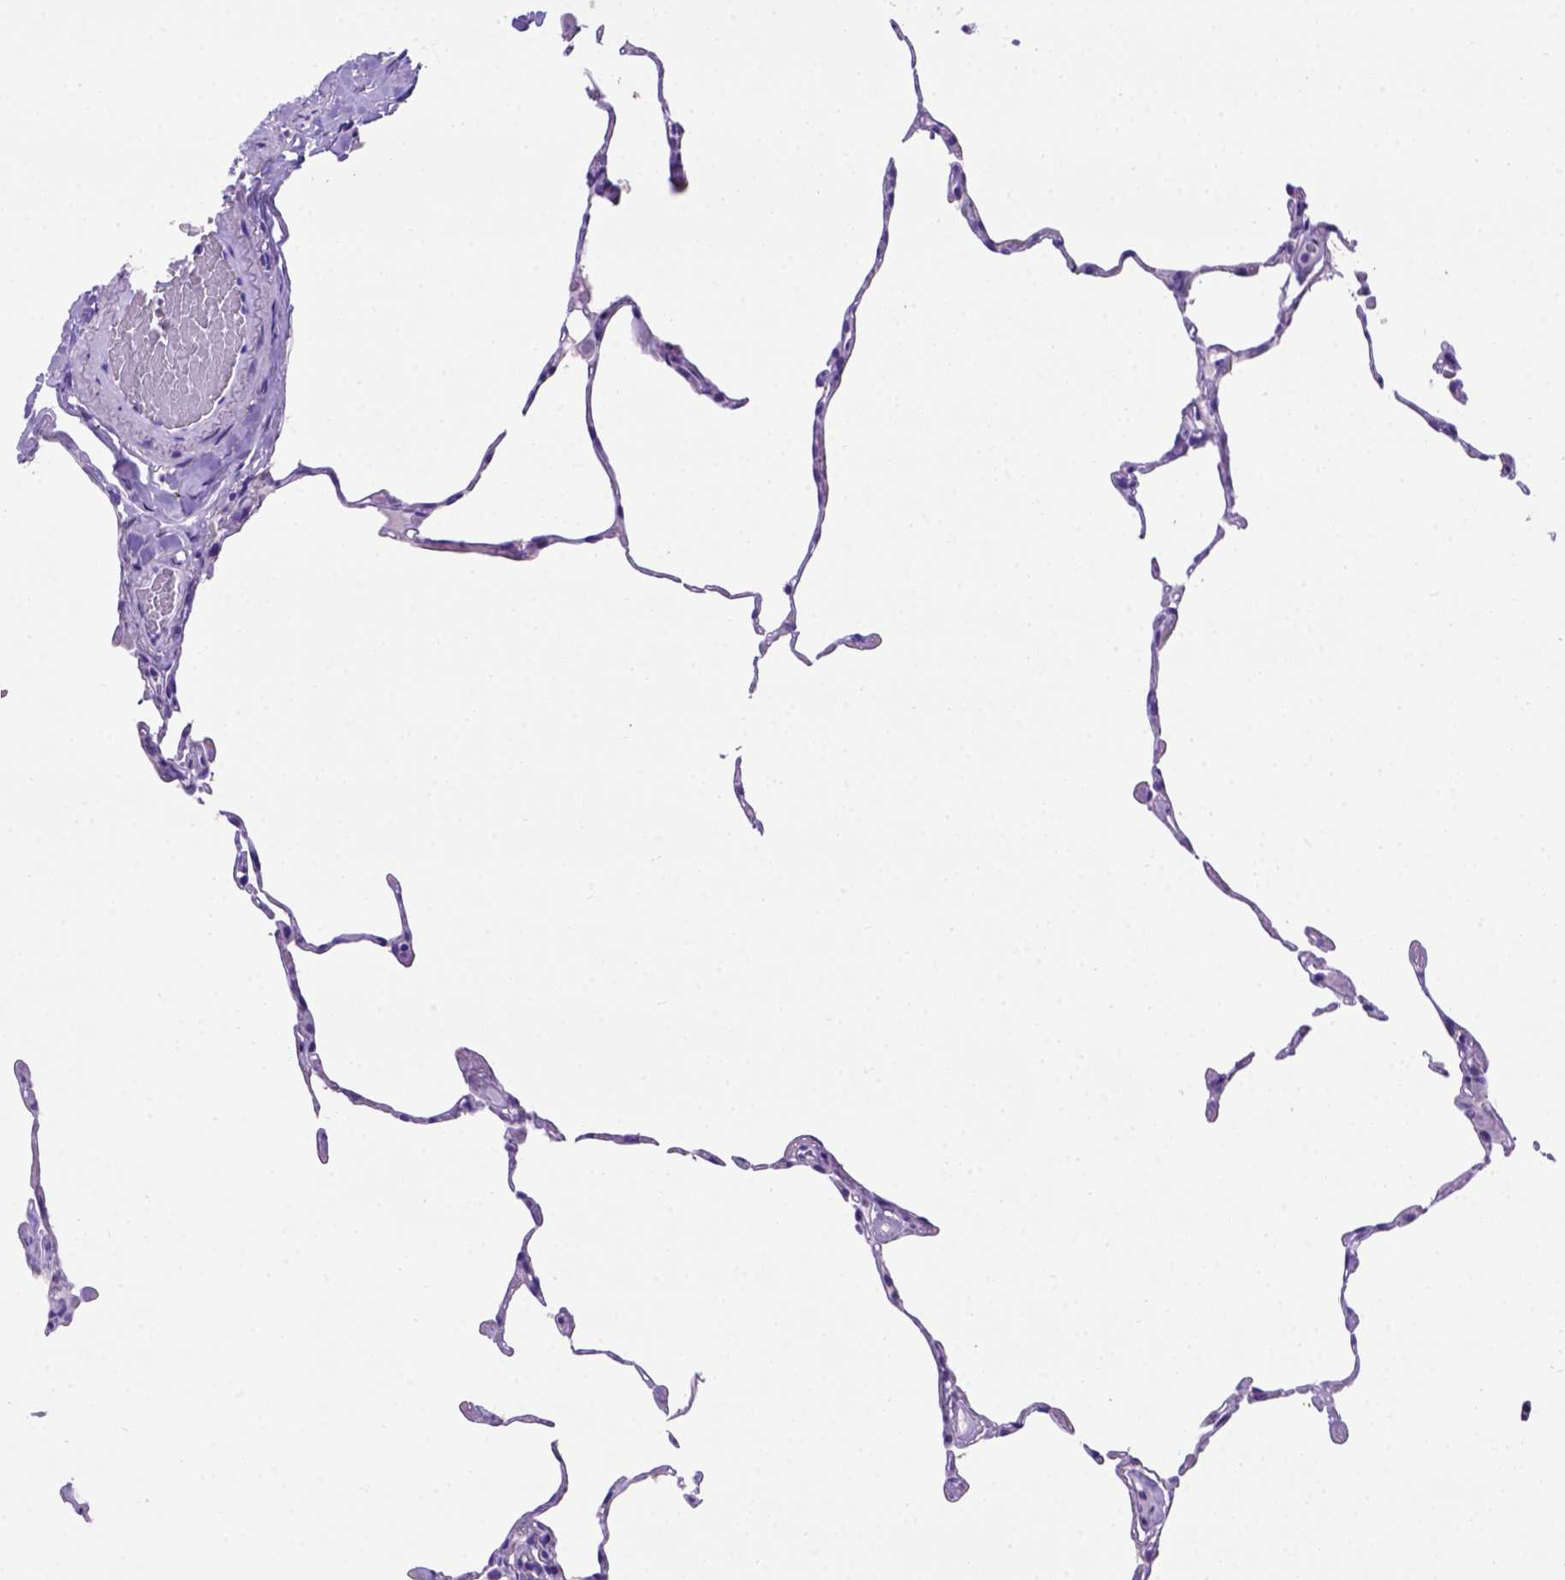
{"staining": {"intensity": "negative", "quantity": "none", "location": "none"}, "tissue": "lung", "cell_type": "Alveolar cells", "image_type": "normal", "snomed": [{"axis": "morphology", "description": "Normal tissue, NOS"}, {"axis": "topography", "description": "Lung"}], "caption": "Alveolar cells show no significant protein expression in normal lung. (Stains: DAB IHC with hematoxylin counter stain, Microscopy: brightfield microscopy at high magnification).", "gene": "PTGES", "patient": {"sex": "female", "age": 57}}